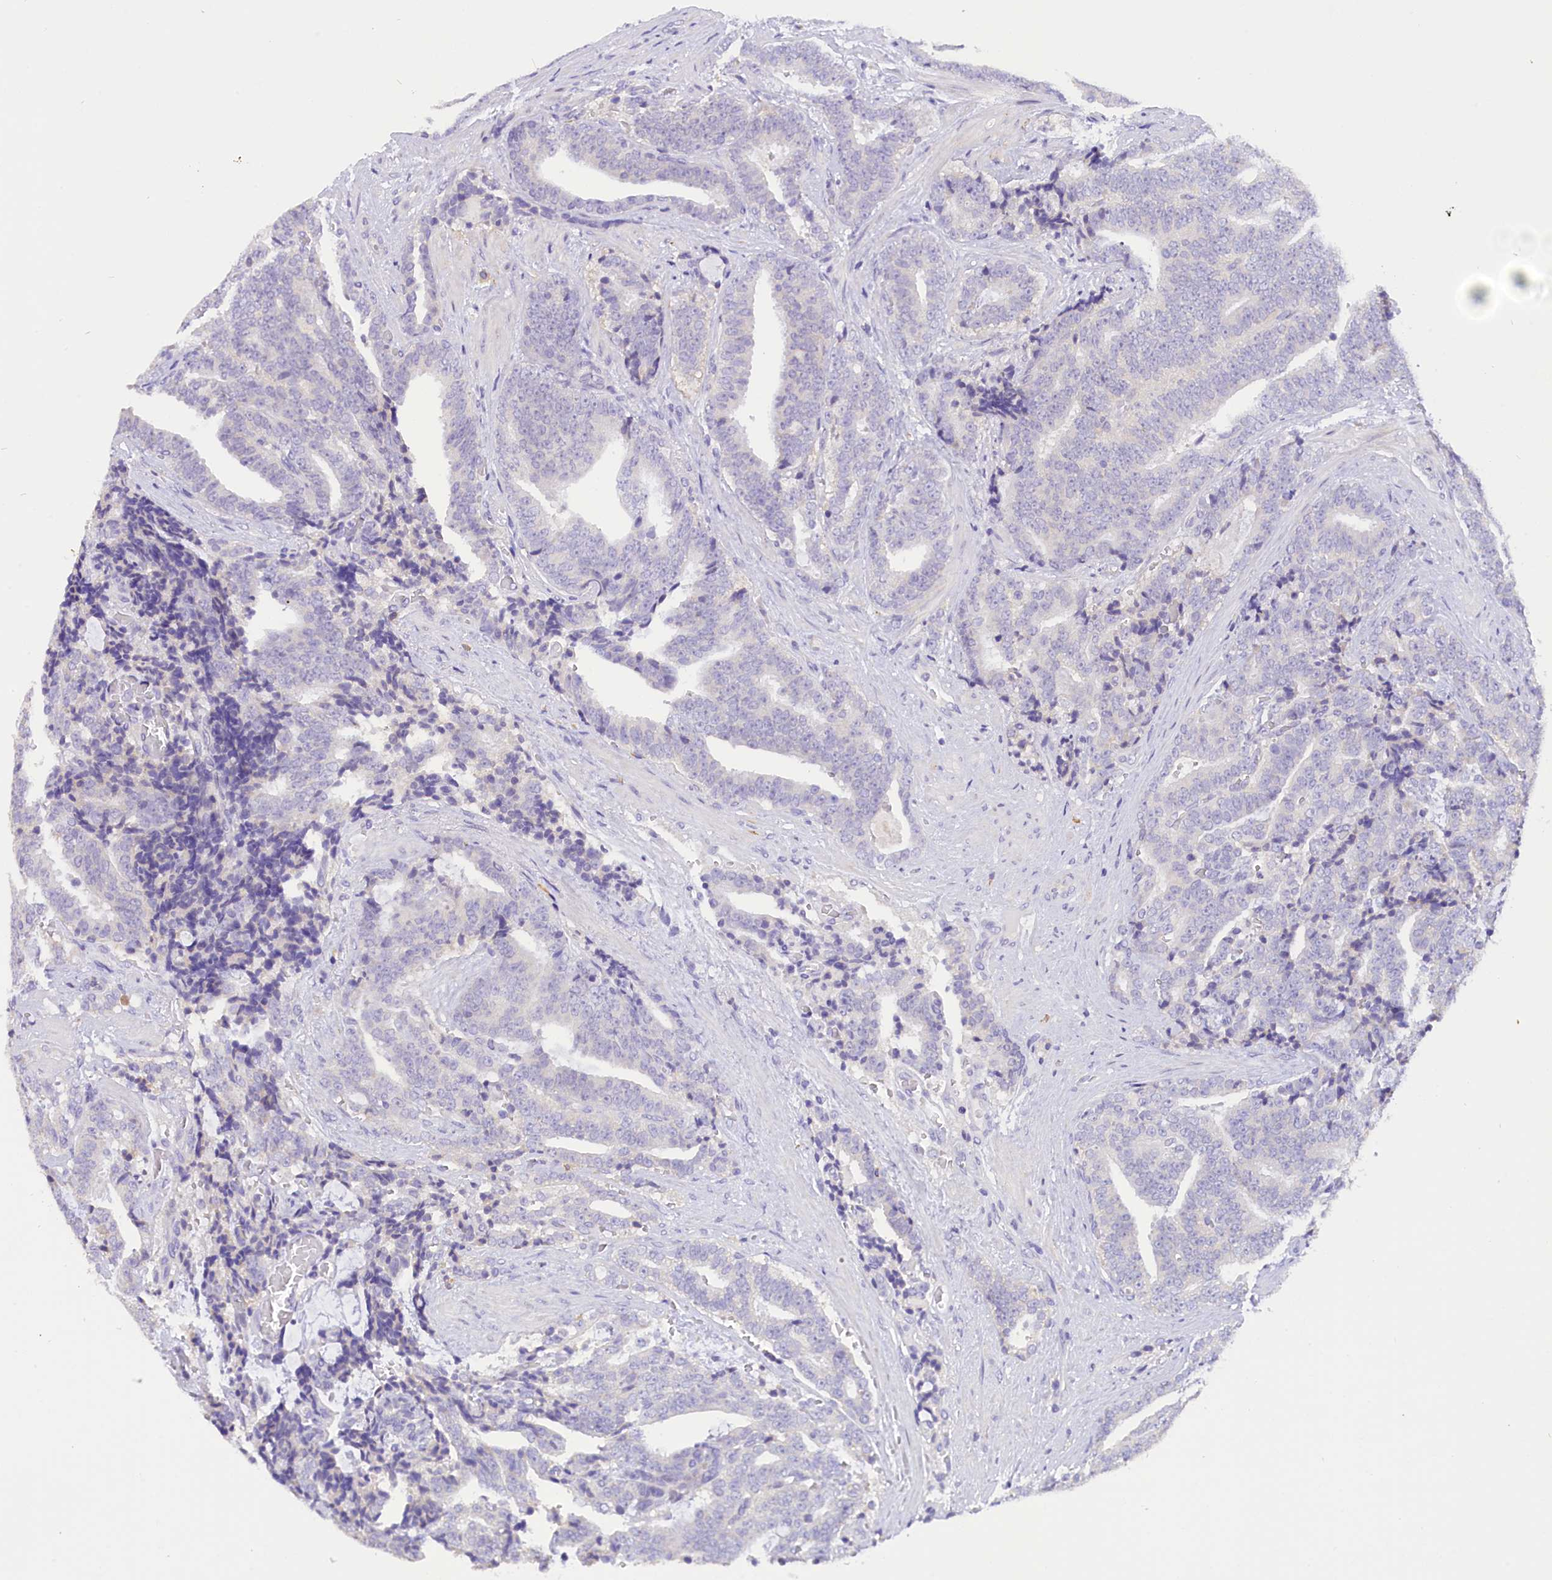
{"staining": {"intensity": "negative", "quantity": "none", "location": "none"}, "tissue": "prostate cancer", "cell_type": "Tumor cells", "image_type": "cancer", "snomed": [{"axis": "morphology", "description": "Adenocarcinoma, High grade"}, {"axis": "topography", "description": "Prostate and seminal vesicle, NOS"}], "caption": "Human high-grade adenocarcinoma (prostate) stained for a protein using immunohistochemistry (IHC) displays no expression in tumor cells.", "gene": "COL6A5", "patient": {"sex": "male", "age": 67}}